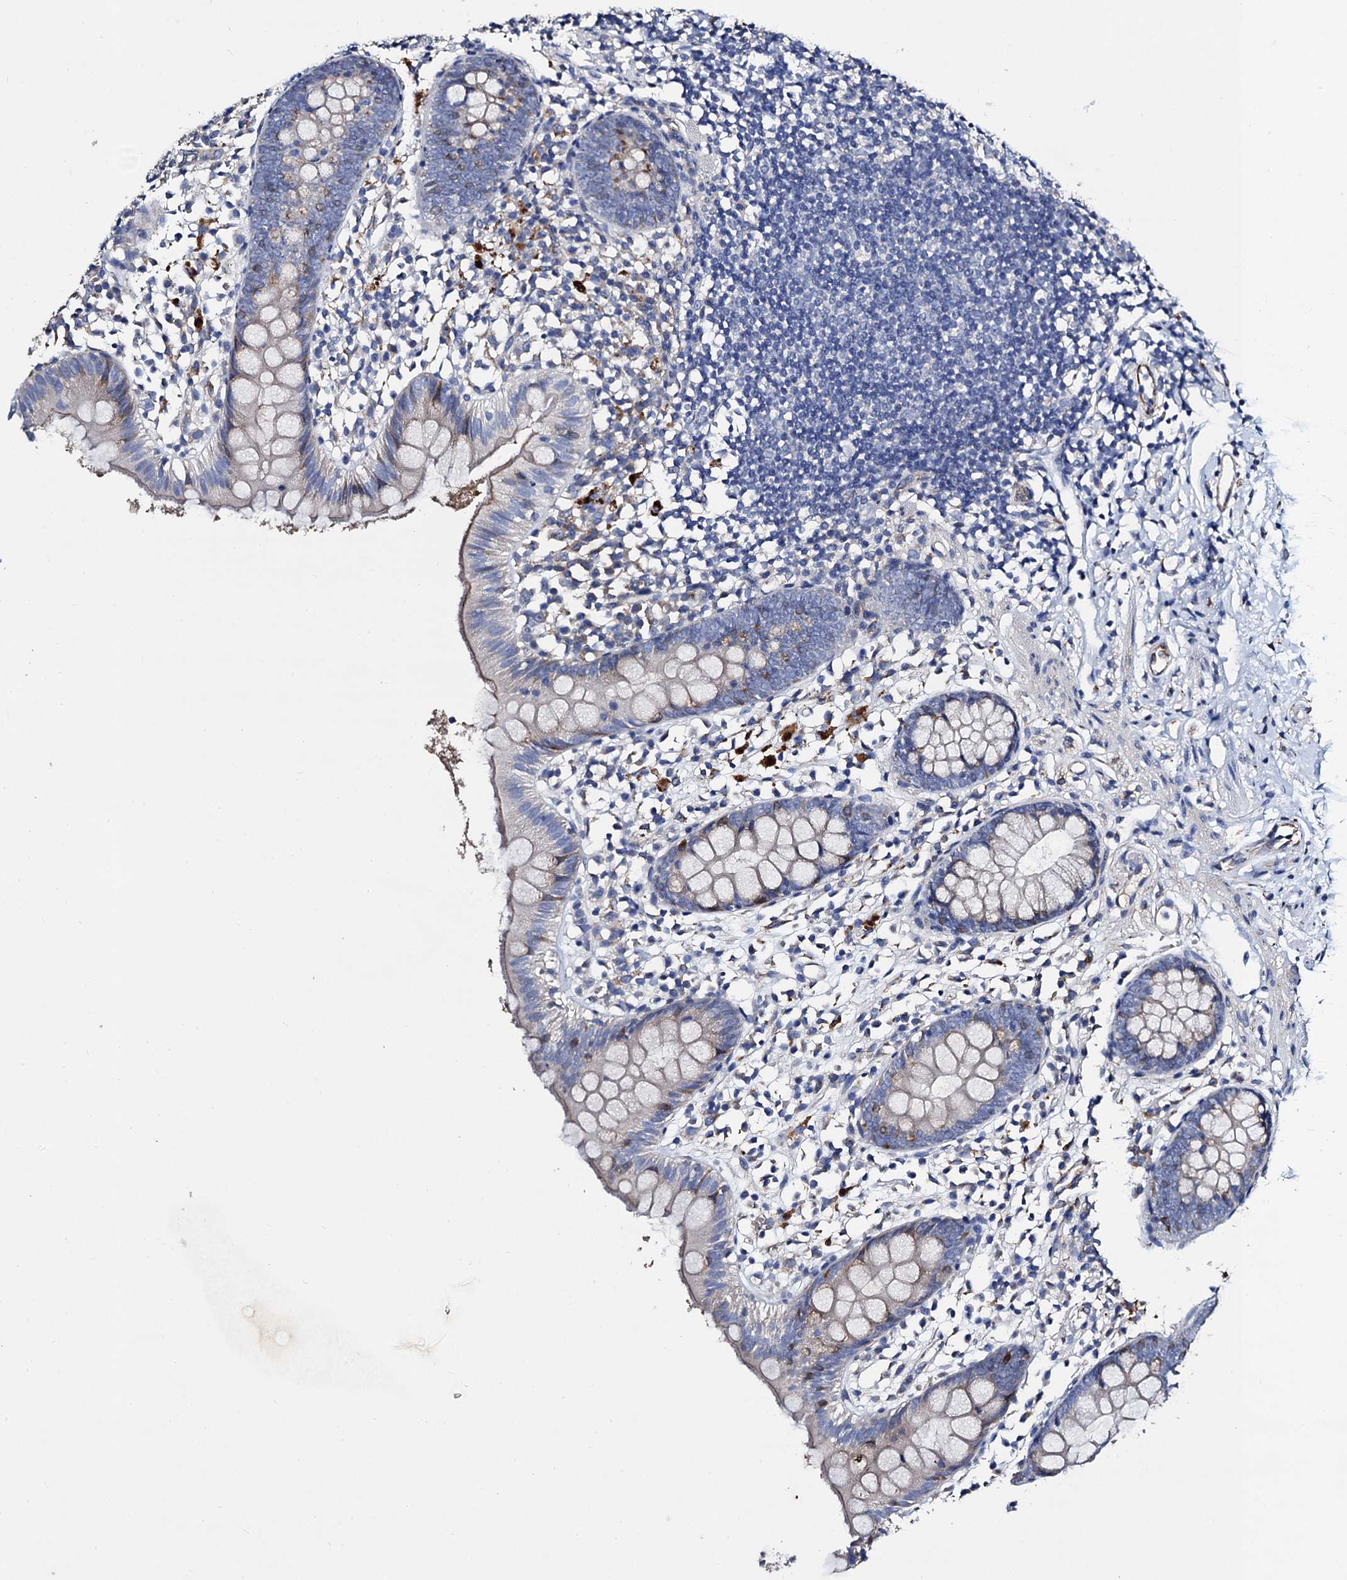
{"staining": {"intensity": "negative", "quantity": "none", "location": "none"}, "tissue": "appendix", "cell_type": "Glandular cells", "image_type": "normal", "snomed": [{"axis": "morphology", "description": "Normal tissue, NOS"}, {"axis": "topography", "description": "Appendix"}], "caption": "Immunohistochemistry micrograph of benign human appendix stained for a protein (brown), which displays no expression in glandular cells.", "gene": "FREM3", "patient": {"sex": "female", "age": 20}}